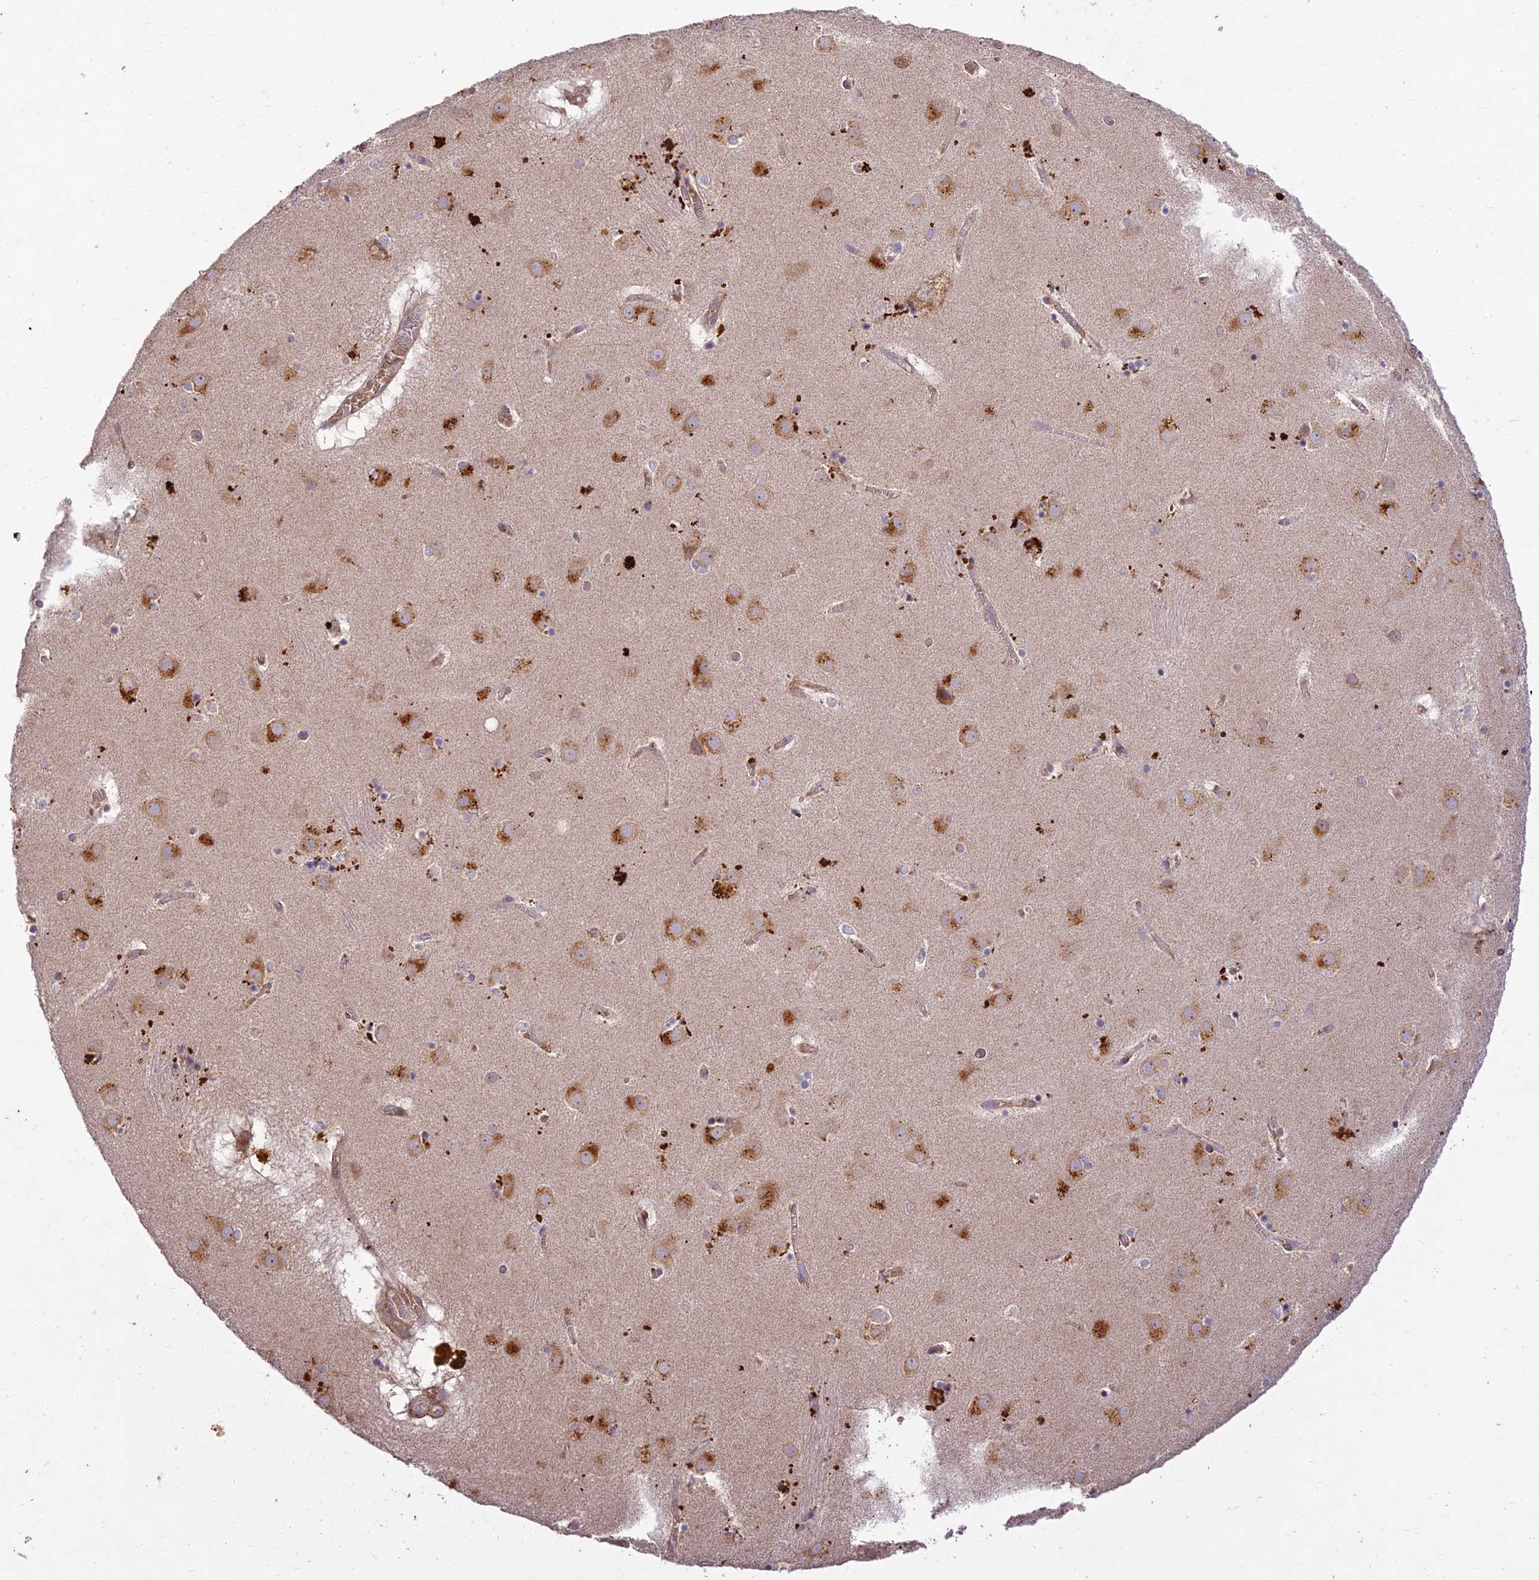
{"staining": {"intensity": "moderate", "quantity": ">75%", "location": "cytoplasmic/membranous"}, "tissue": "caudate", "cell_type": "Glial cells", "image_type": "normal", "snomed": [{"axis": "morphology", "description": "Normal tissue, NOS"}, {"axis": "topography", "description": "Lateral ventricle wall"}], "caption": "Immunohistochemical staining of unremarkable caudate displays medium levels of moderate cytoplasmic/membranous expression in approximately >75% of glial cells.", "gene": "PPP1R11", "patient": {"sex": "male", "age": 70}}